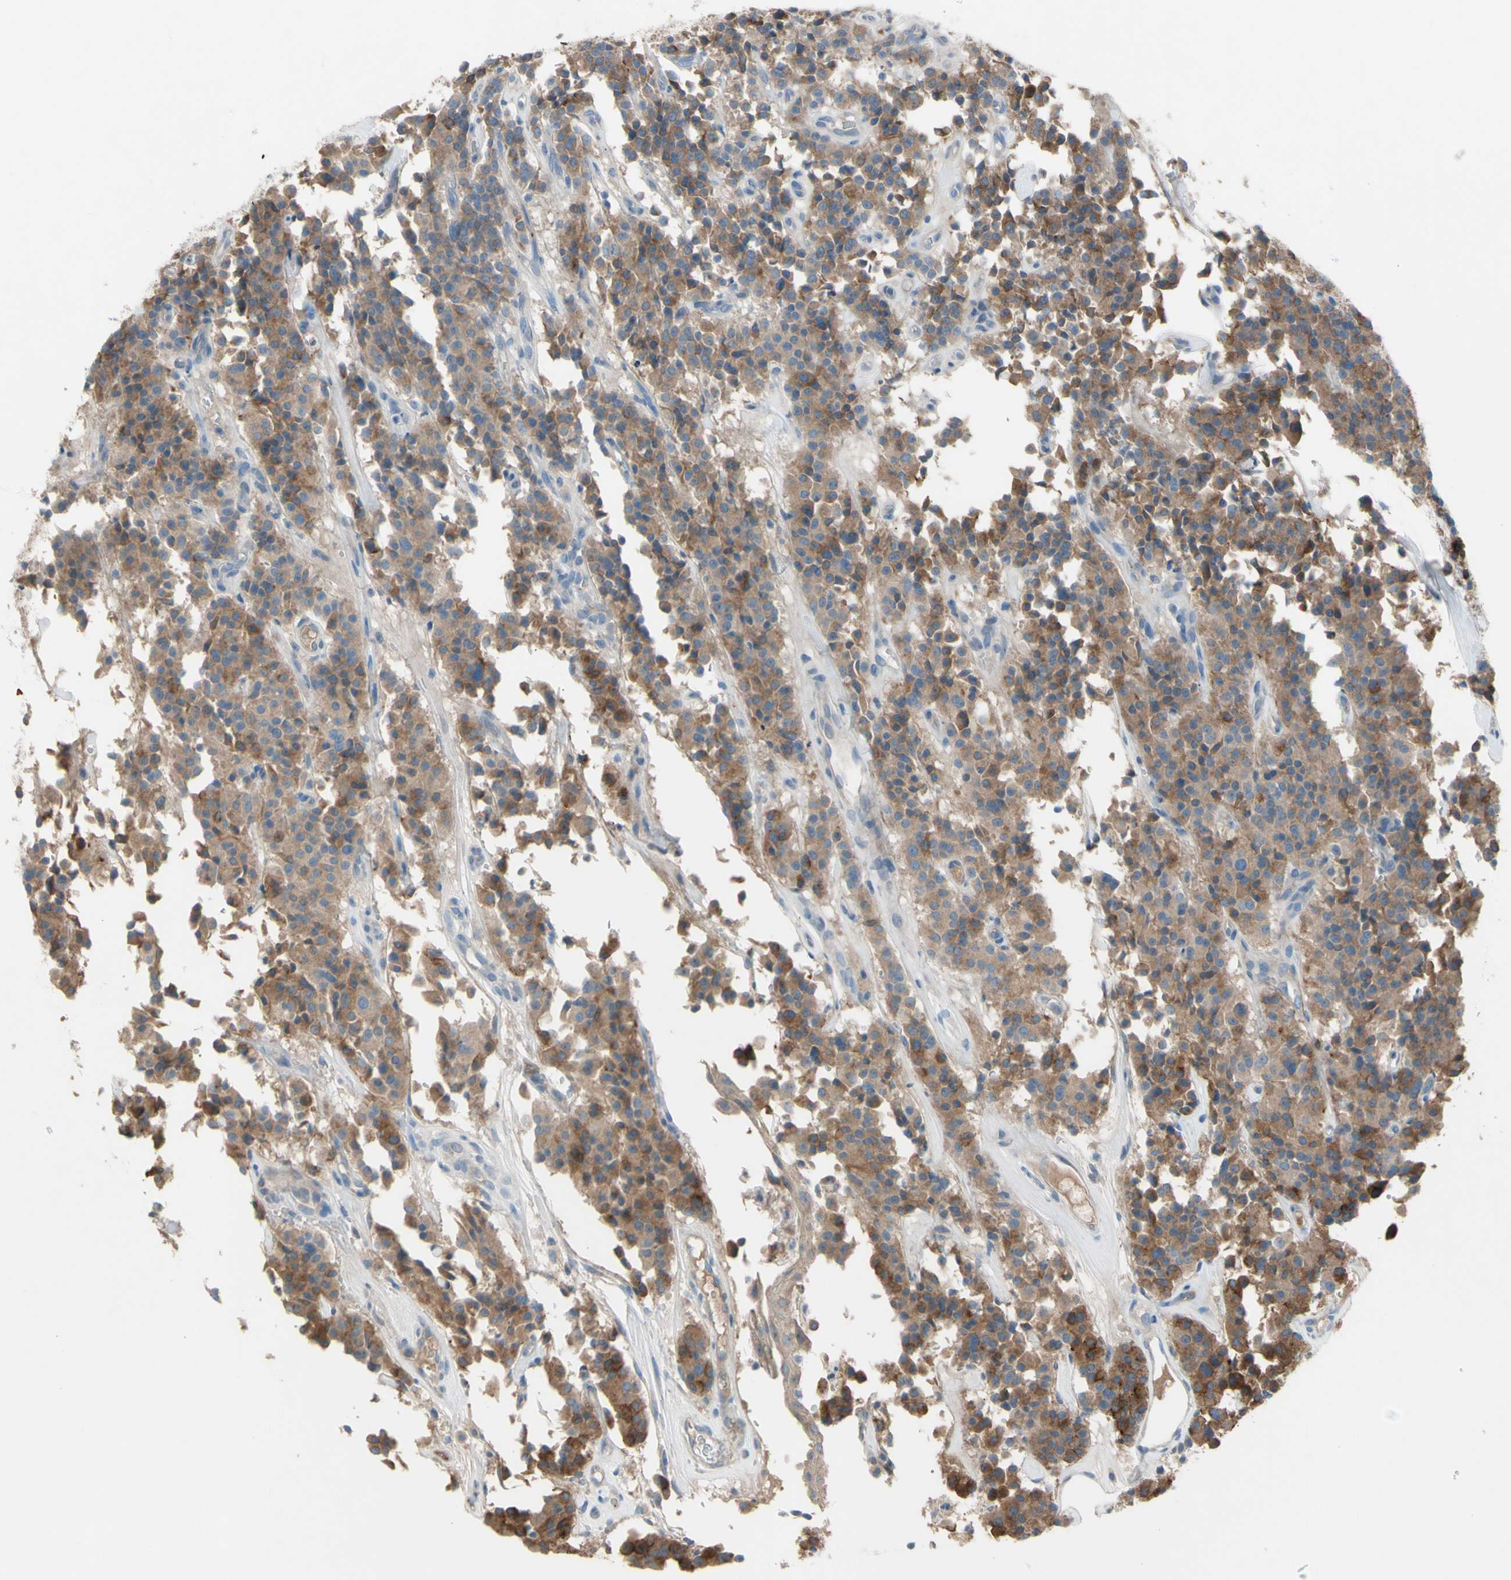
{"staining": {"intensity": "moderate", "quantity": ">75%", "location": "cytoplasmic/membranous"}, "tissue": "carcinoid", "cell_type": "Tumor cells", "image_type": "cancer", "snomed": [{"axis": "morphology", "description": "Carcinoid, malignant, NOS"}, {"axis": "topography", "description": "Lung"}], "caption": "Immunohistochemical staining of human carcinoid displays medium levels of moderate cytoplasmic/membranous staining in about >75% of tumor cells. Ihc stains the protein of interest in brown and the nuclei are stained blue.", "gene": "ATRN", "patient": {"sex": "male", "age": 30}}